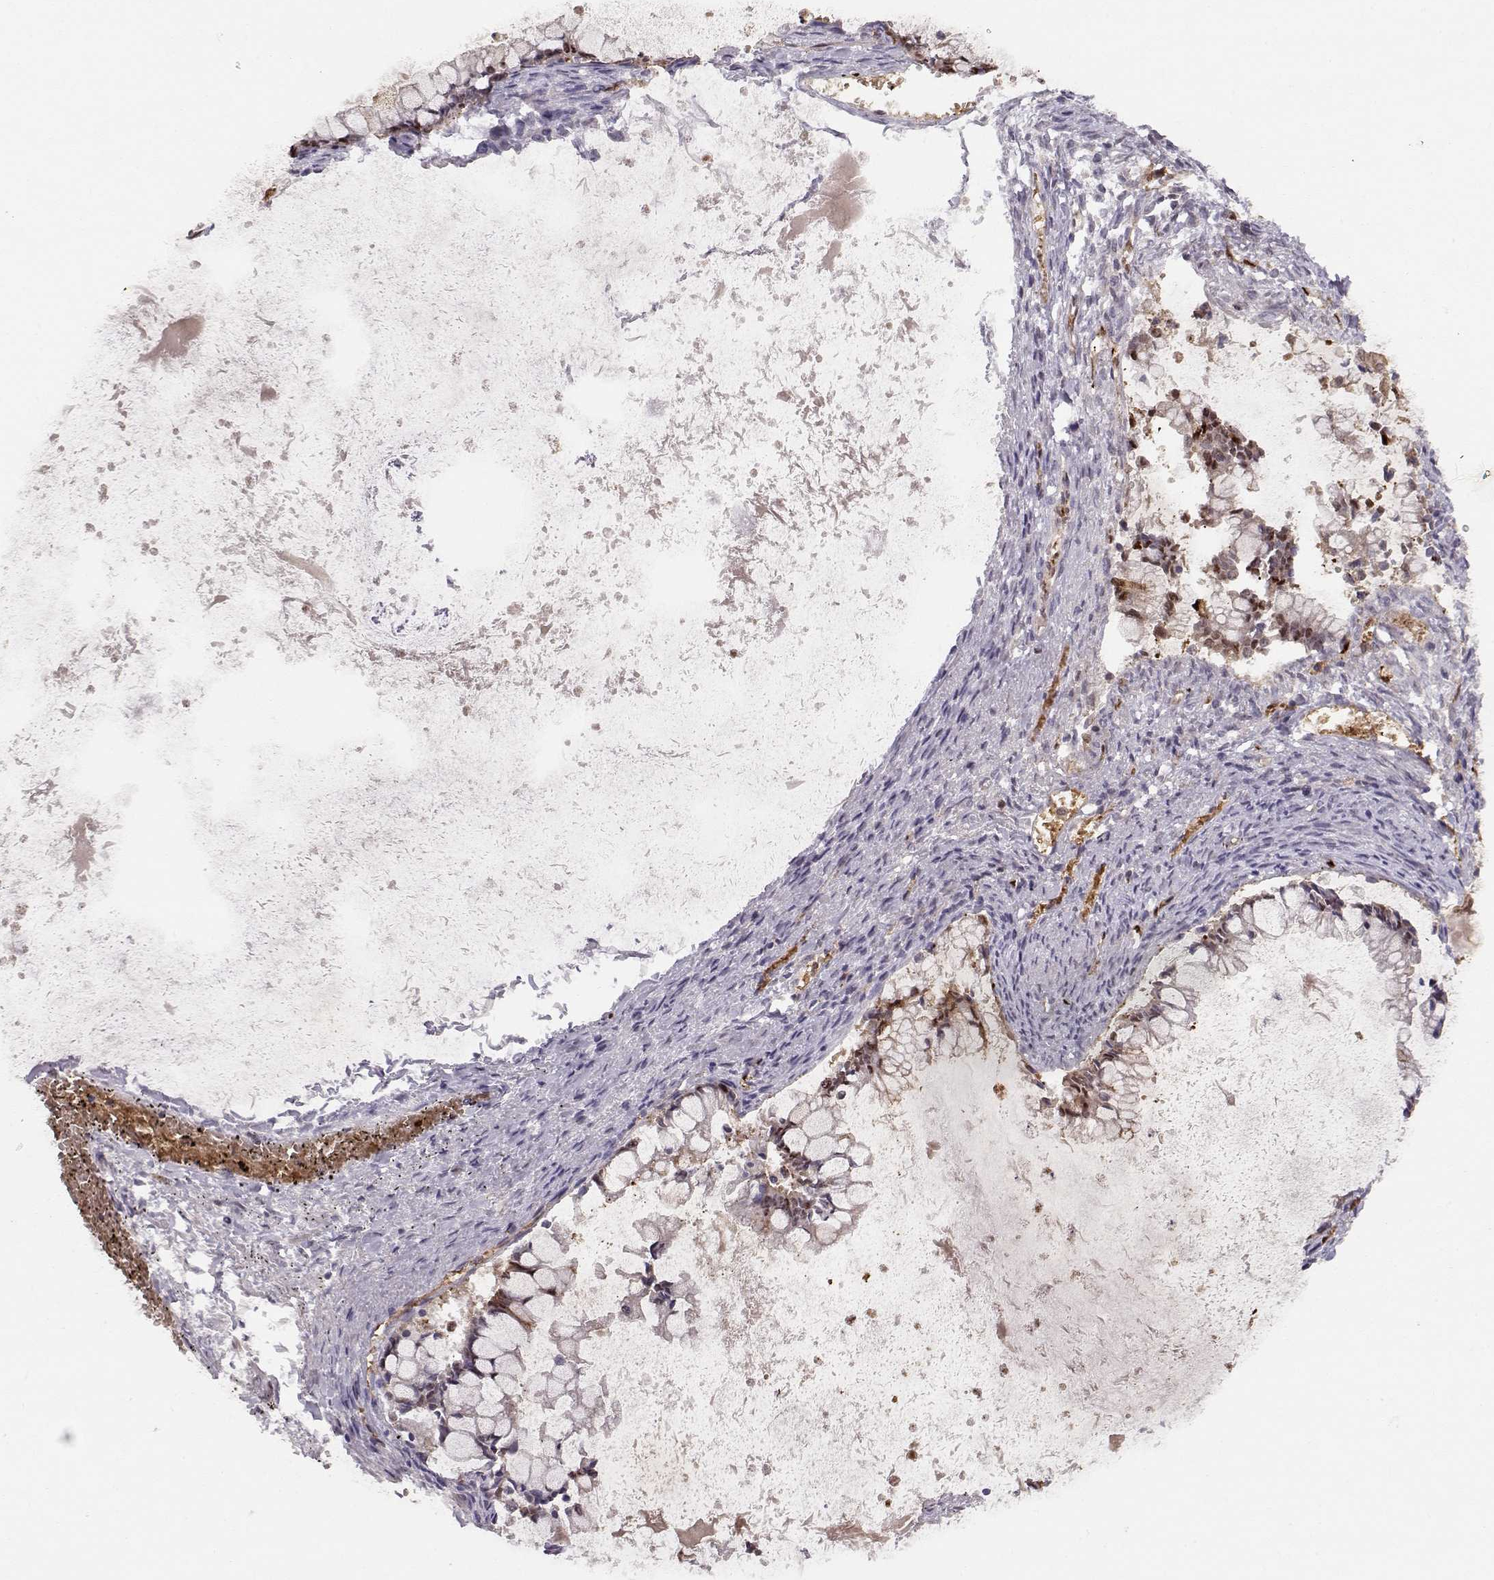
{"staining": {"intensity": "negative", "quantity": "none", "location": "none"}, "tissue": "ovarian cancer", "cell_type": "Tumor cells", "image_type": "cancer", "snomed": [{"axis": "morphology", "description": "Cystadenocarcinoma, mucinous, NOS"}, {"axis": "topography", "description": "Ovary"}], "caption": "This is an IHC micrograph of ovarian cancer. There is no expression in tumor cells.", "gene": "PNP", "patient": {"sex": "female", "age": 67}}